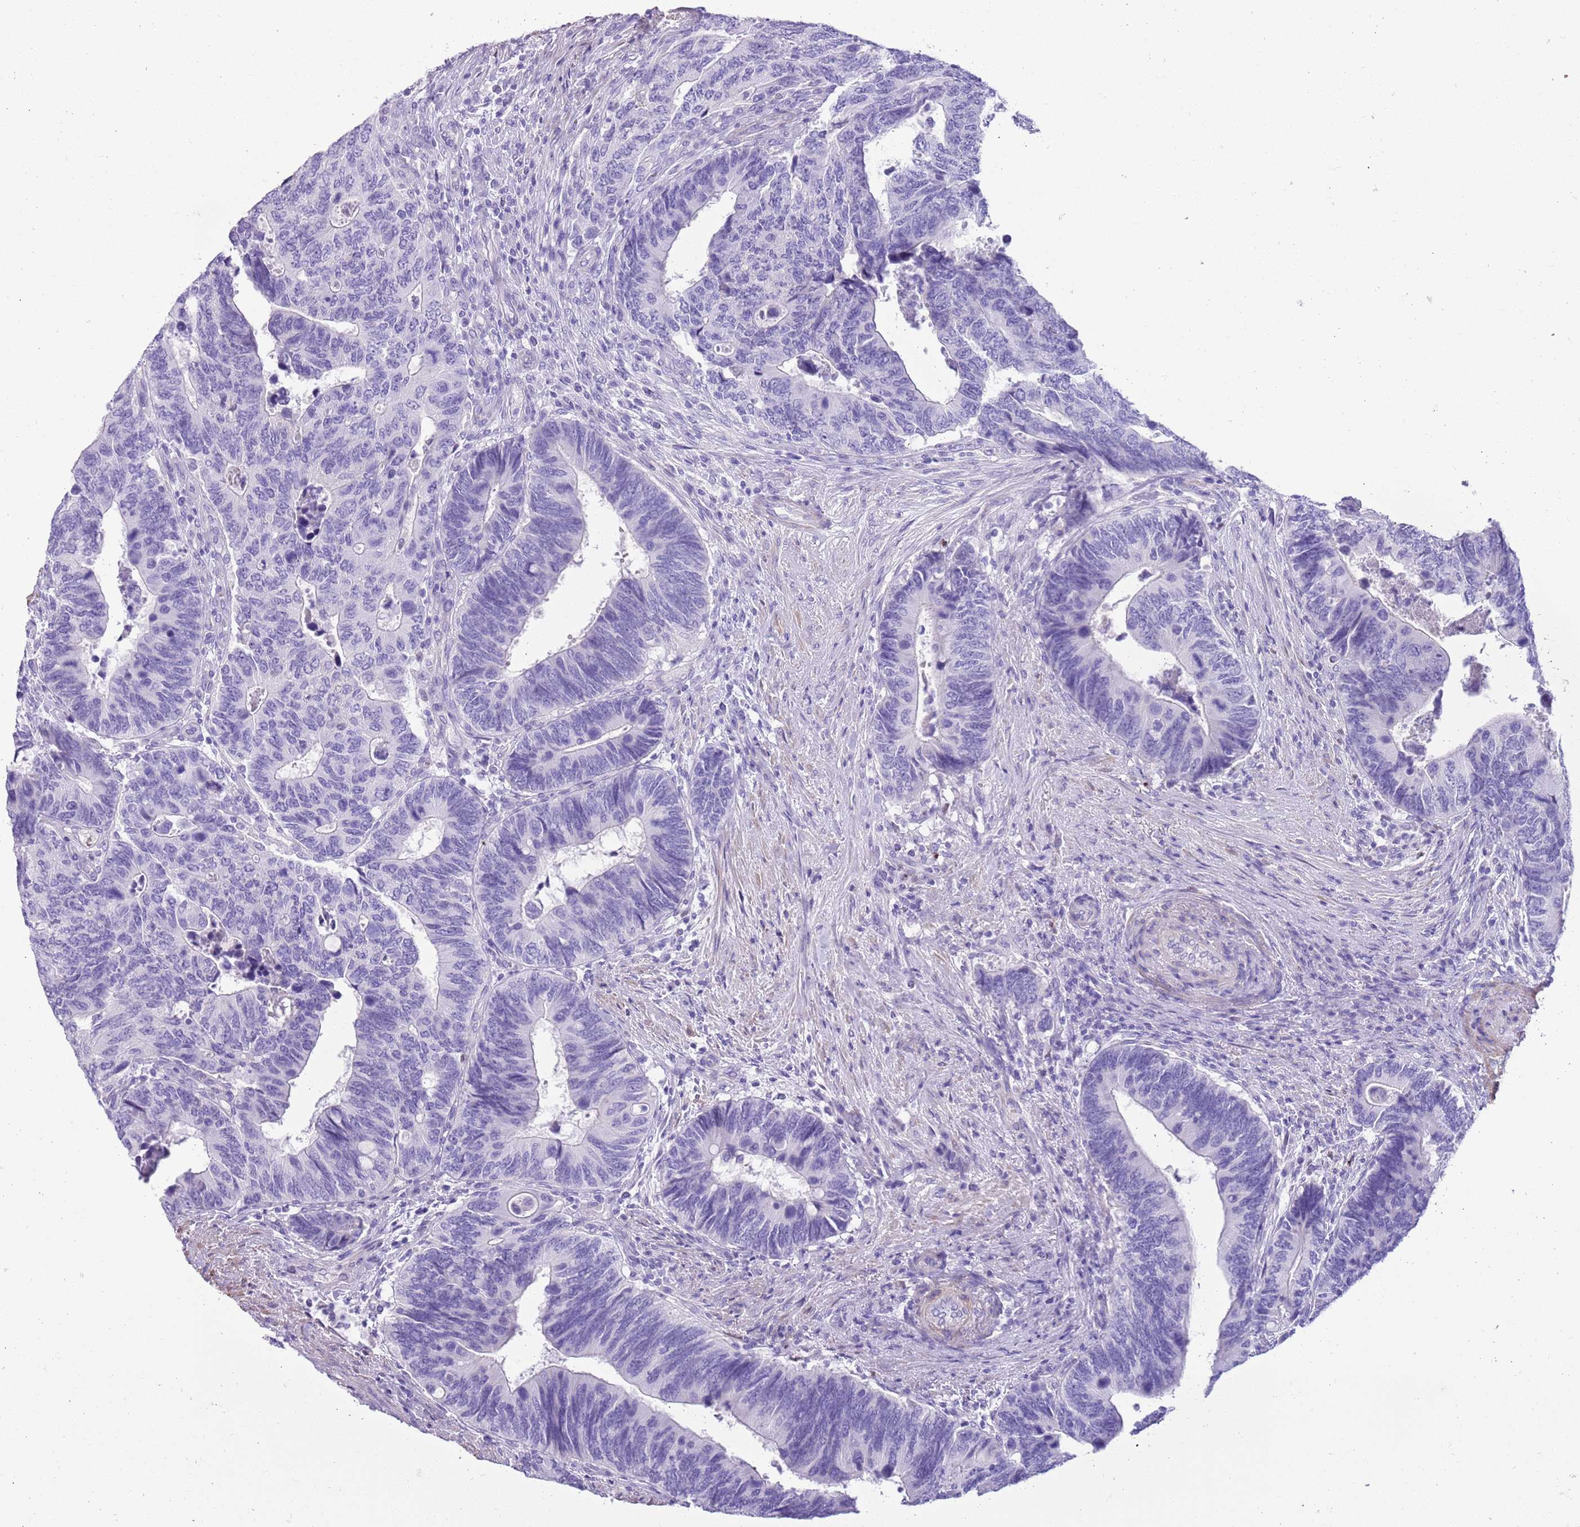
{"staining": {"intensity": "negative", "quantity": "none", "location": "none"}, "tissue": "colorectal cancer", "cell_type": "Tumor cells", "image_type": "cancer", "snomed": [{"axis": "morphology", "description": "Adenocarcinoma, NOS"}, {"axis": "topography", "description": "Colon"}], "caption": "Tumor cells are negative for protein expression in human colorectal cancer (adenocarcinoma). (Immunohistochemistry, brightfield microscopy, high magnification).", "gene": "SLC7A14", "patient": {"sex": "male", "age": 87}}